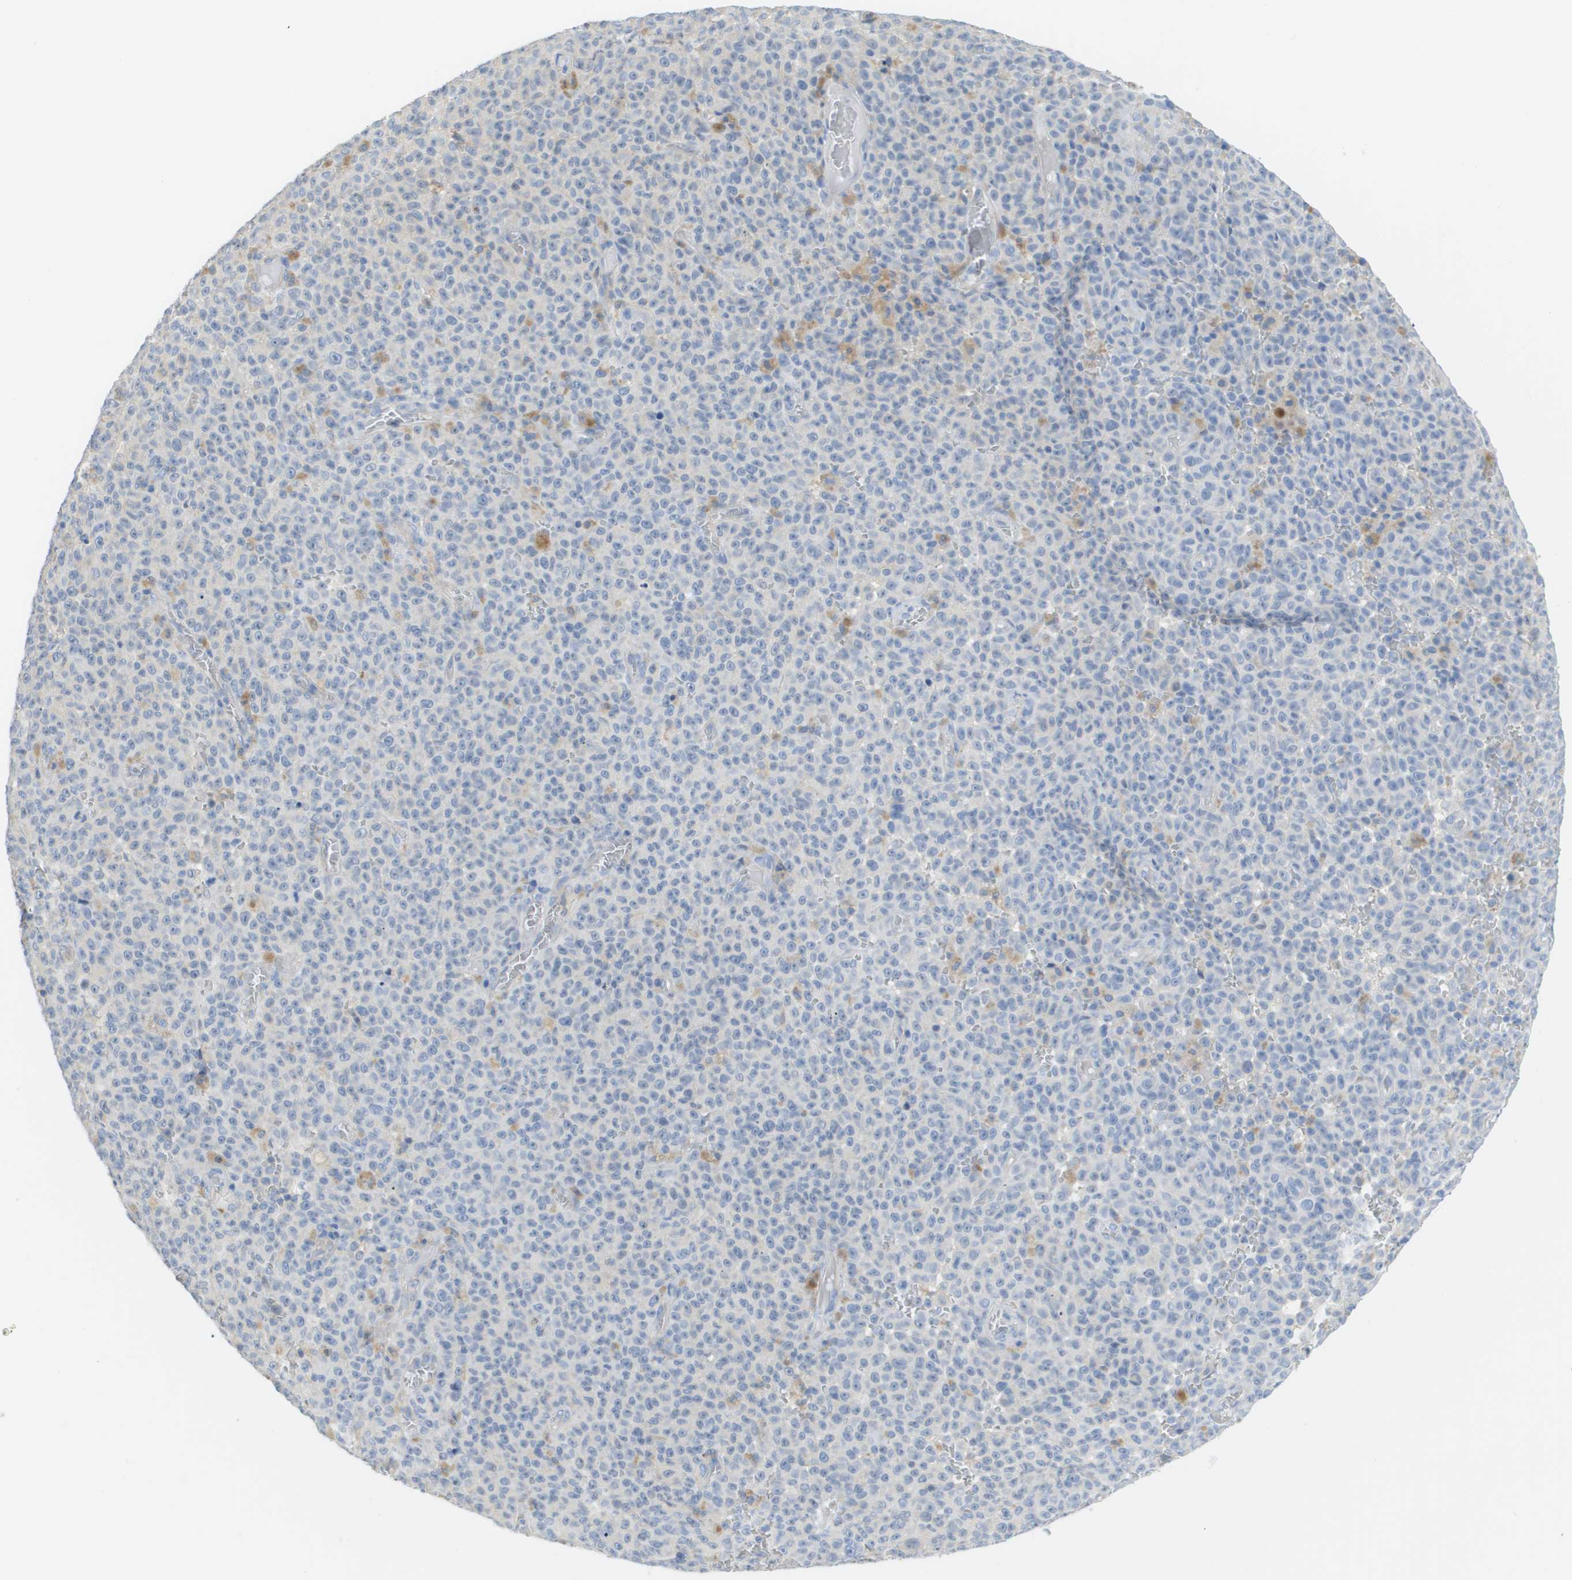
{"staining": {"intensity": "negative", "quantity": "none", "location": "none"}, "tissue": "melanoma", "cell_type": "Tumor cells", "image_type": "cancer", "snomed": [{"axis": "morphology", "description": "Malignant melanoma, NOS"}, {"axis": "topography", "description": "Skin"}], "caption": "This is a photomicrograph of immunohistochemistry staining of malignant melanoma, which shows no staining in tumor cells.", "gene": "MYL3", "patient": {"sex": "female", "age": 82}}